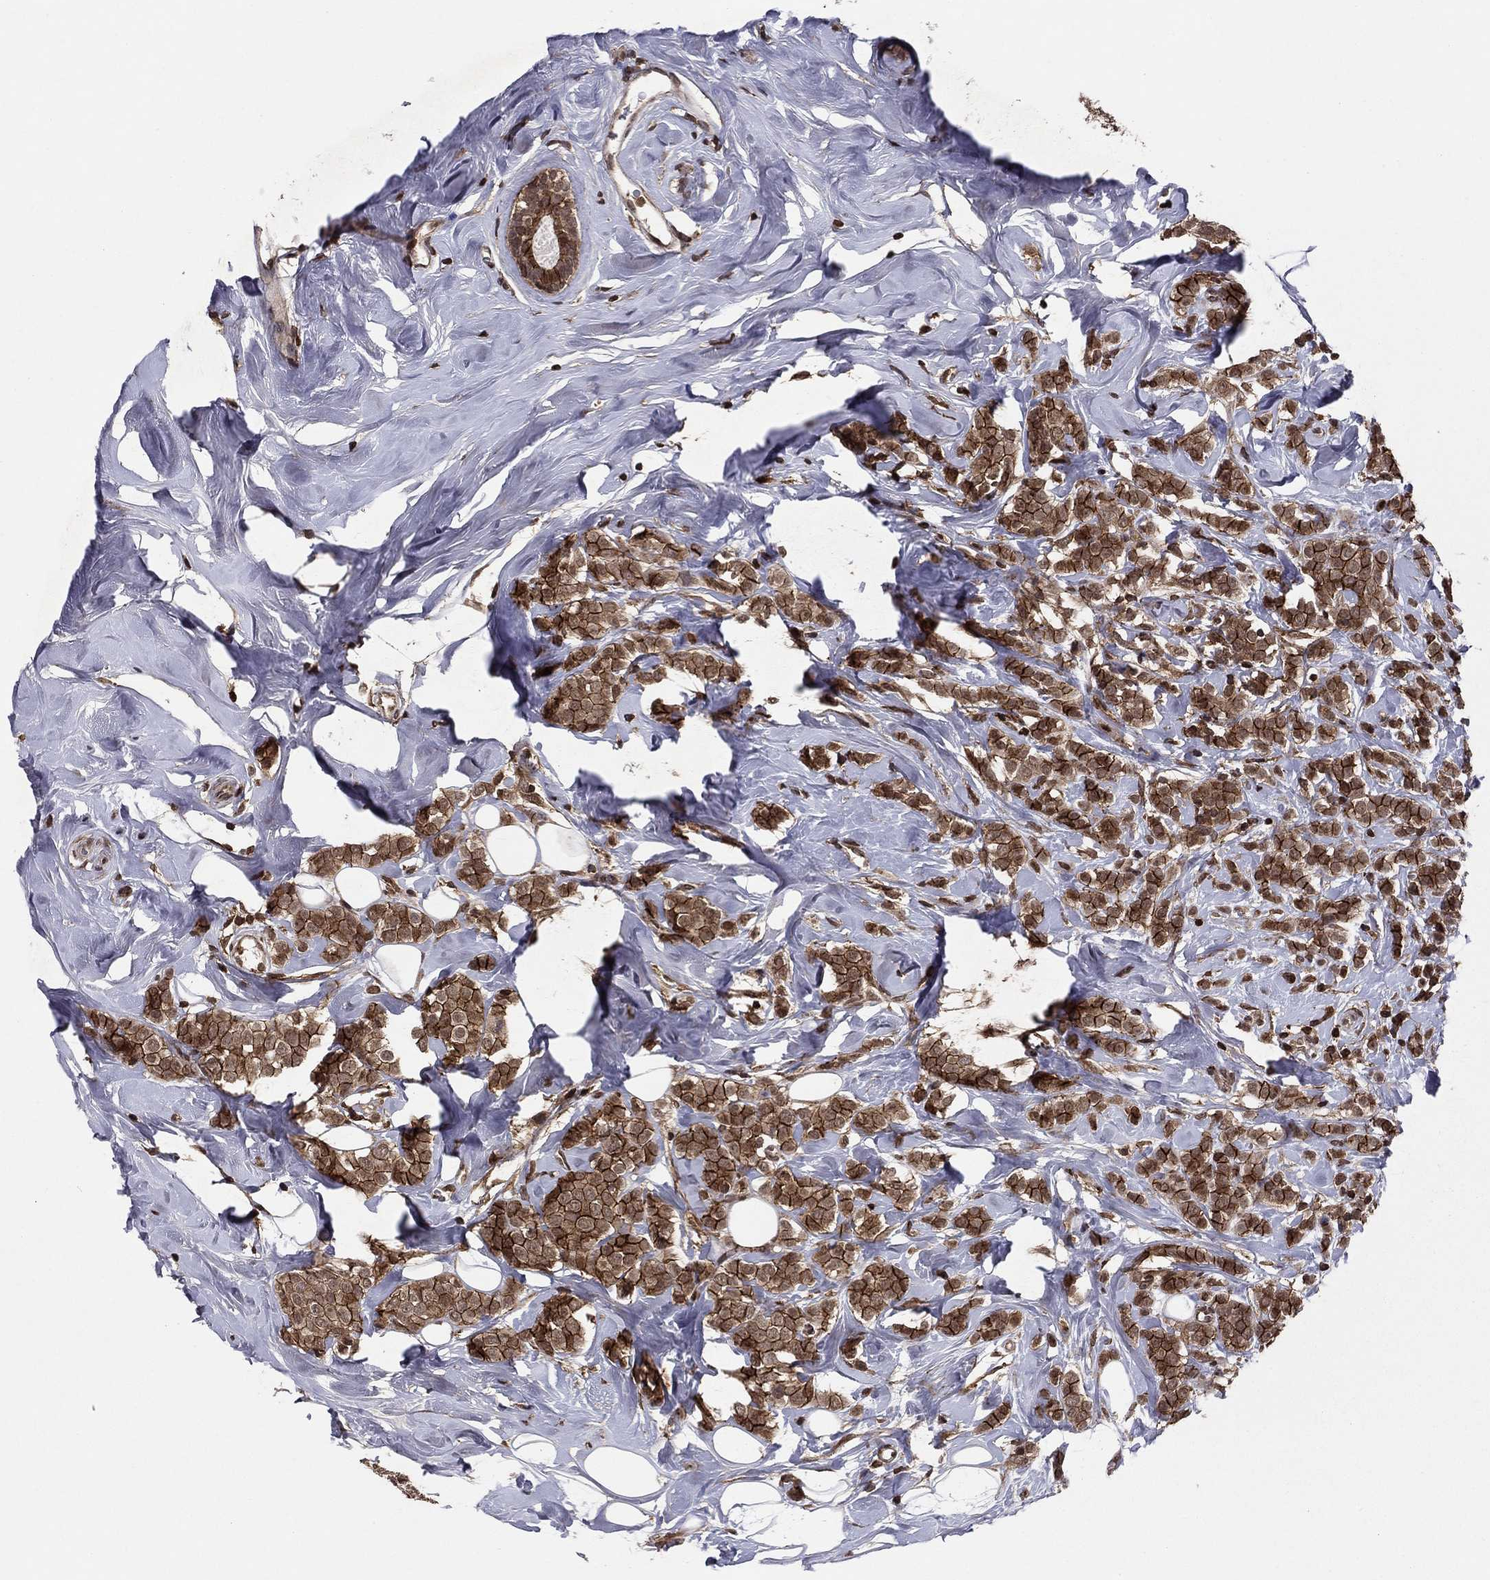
{"staining": {"intensity": "strong", "quantity": ">75%", "location": "cytoplasmic/membranous"}, "tissue": "breast cancer", "cell_type": "Tumor cells", "image_type": "cancer", "snomed": [{"axis": "morphology", "description": "Lobular carcinoma"}, {"axis": "topography", "description": "Breast"}], "caption": "A brown stain shows strong cytoplasmic/membranous staining of a protein in human lobular carcinoma (breast) tumor cells.", "gene": "SSX2IP", "patient": {"sex": "female", "age": 49}}